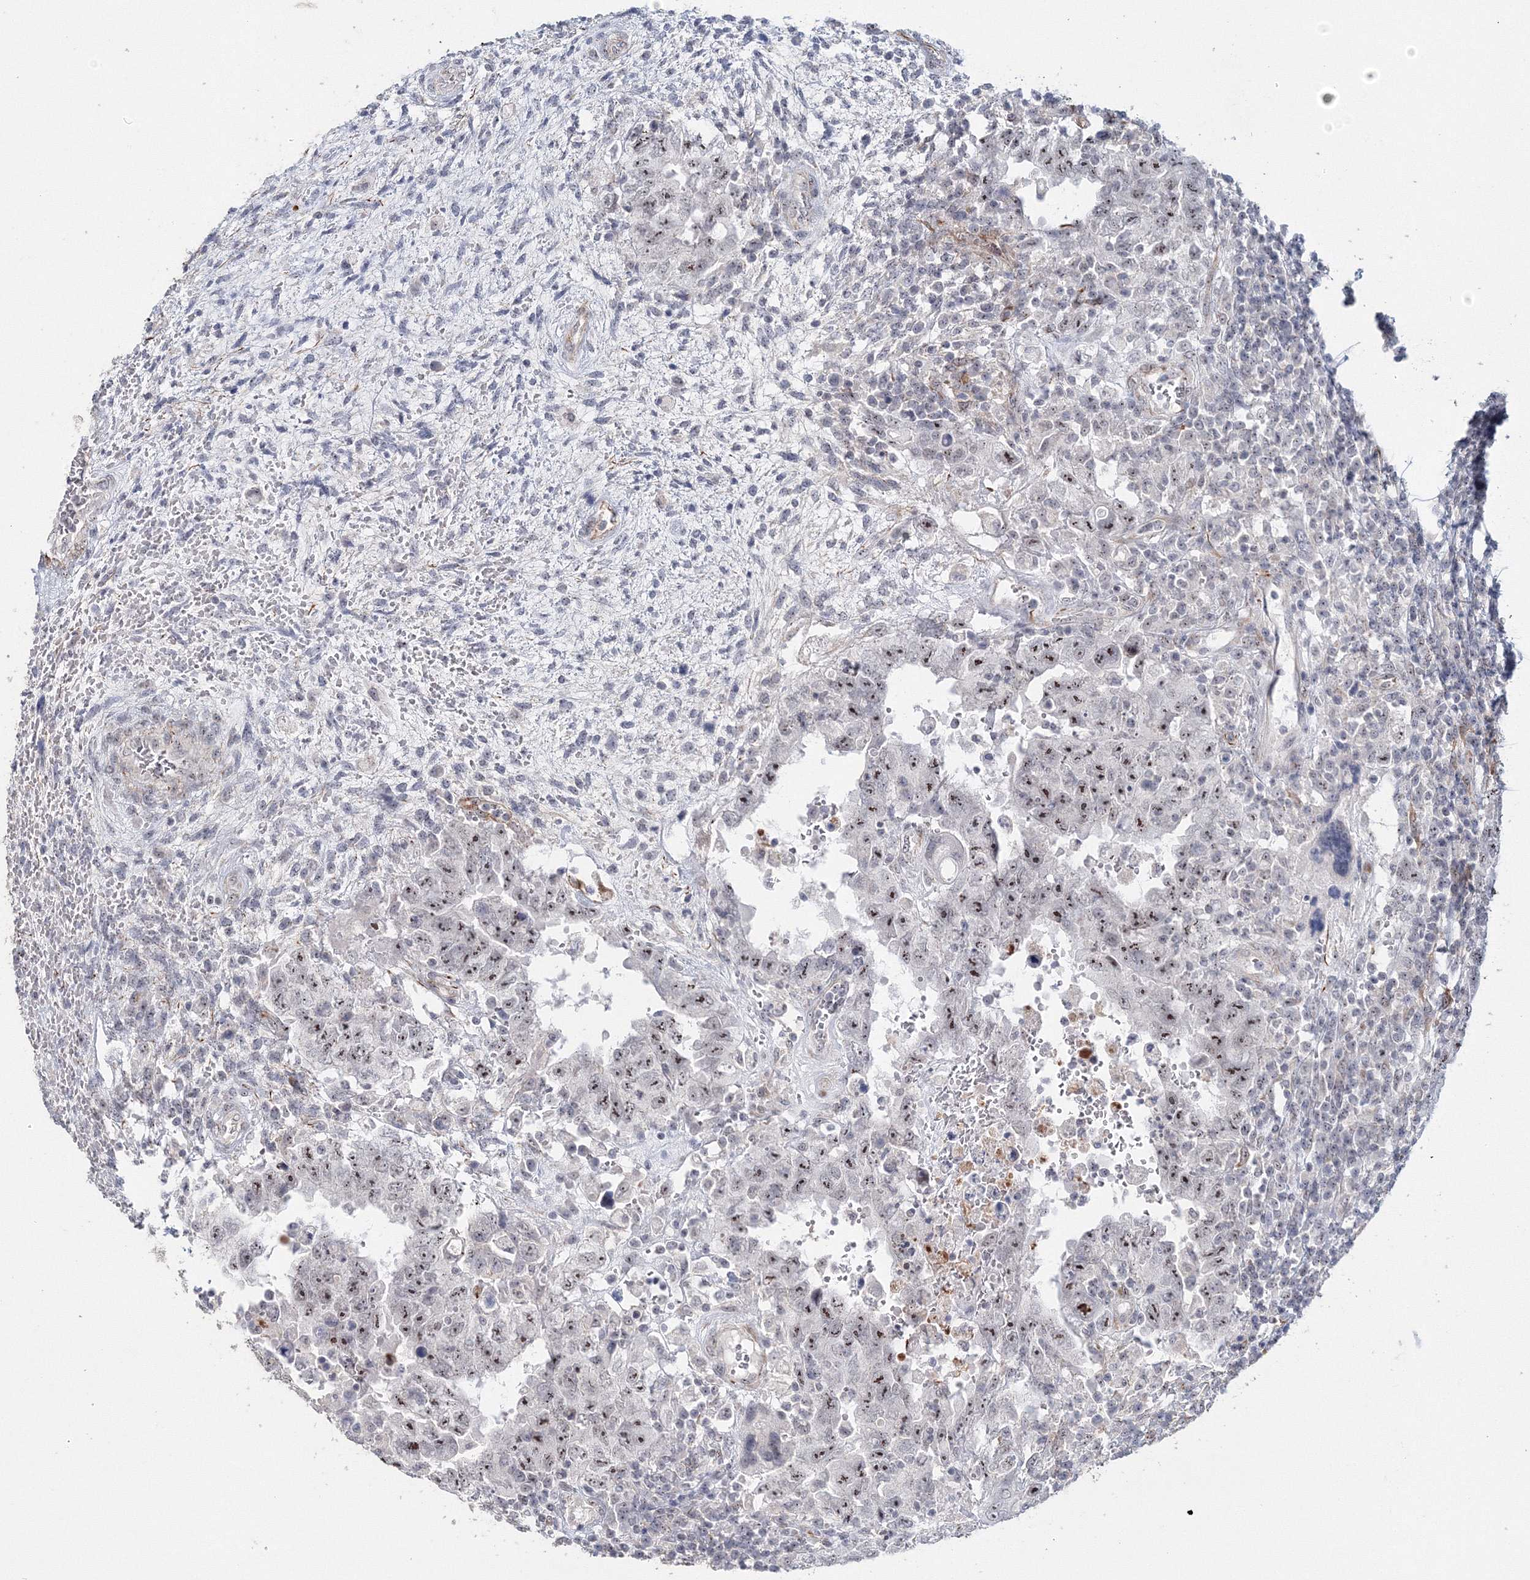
{"staining": {"intensity": "moderate", "quantity": ">75%", "location": "nuclear"}, "tissue": "testis cancer", "cell_type": "Tumor cells", "image_type": "cancer", "snomed": [{"axis": "morphology", "description": "Carcinoma, Embryonal, NOS"}, {"axis": "topography", "description": "Testis"}], "caption": "Human testis embryonal carcinoma stained with a protein marker shows moderate staining in tumor cells.", "gene": "SIRT7", "patient": {"sex": "male", "age": 26}}